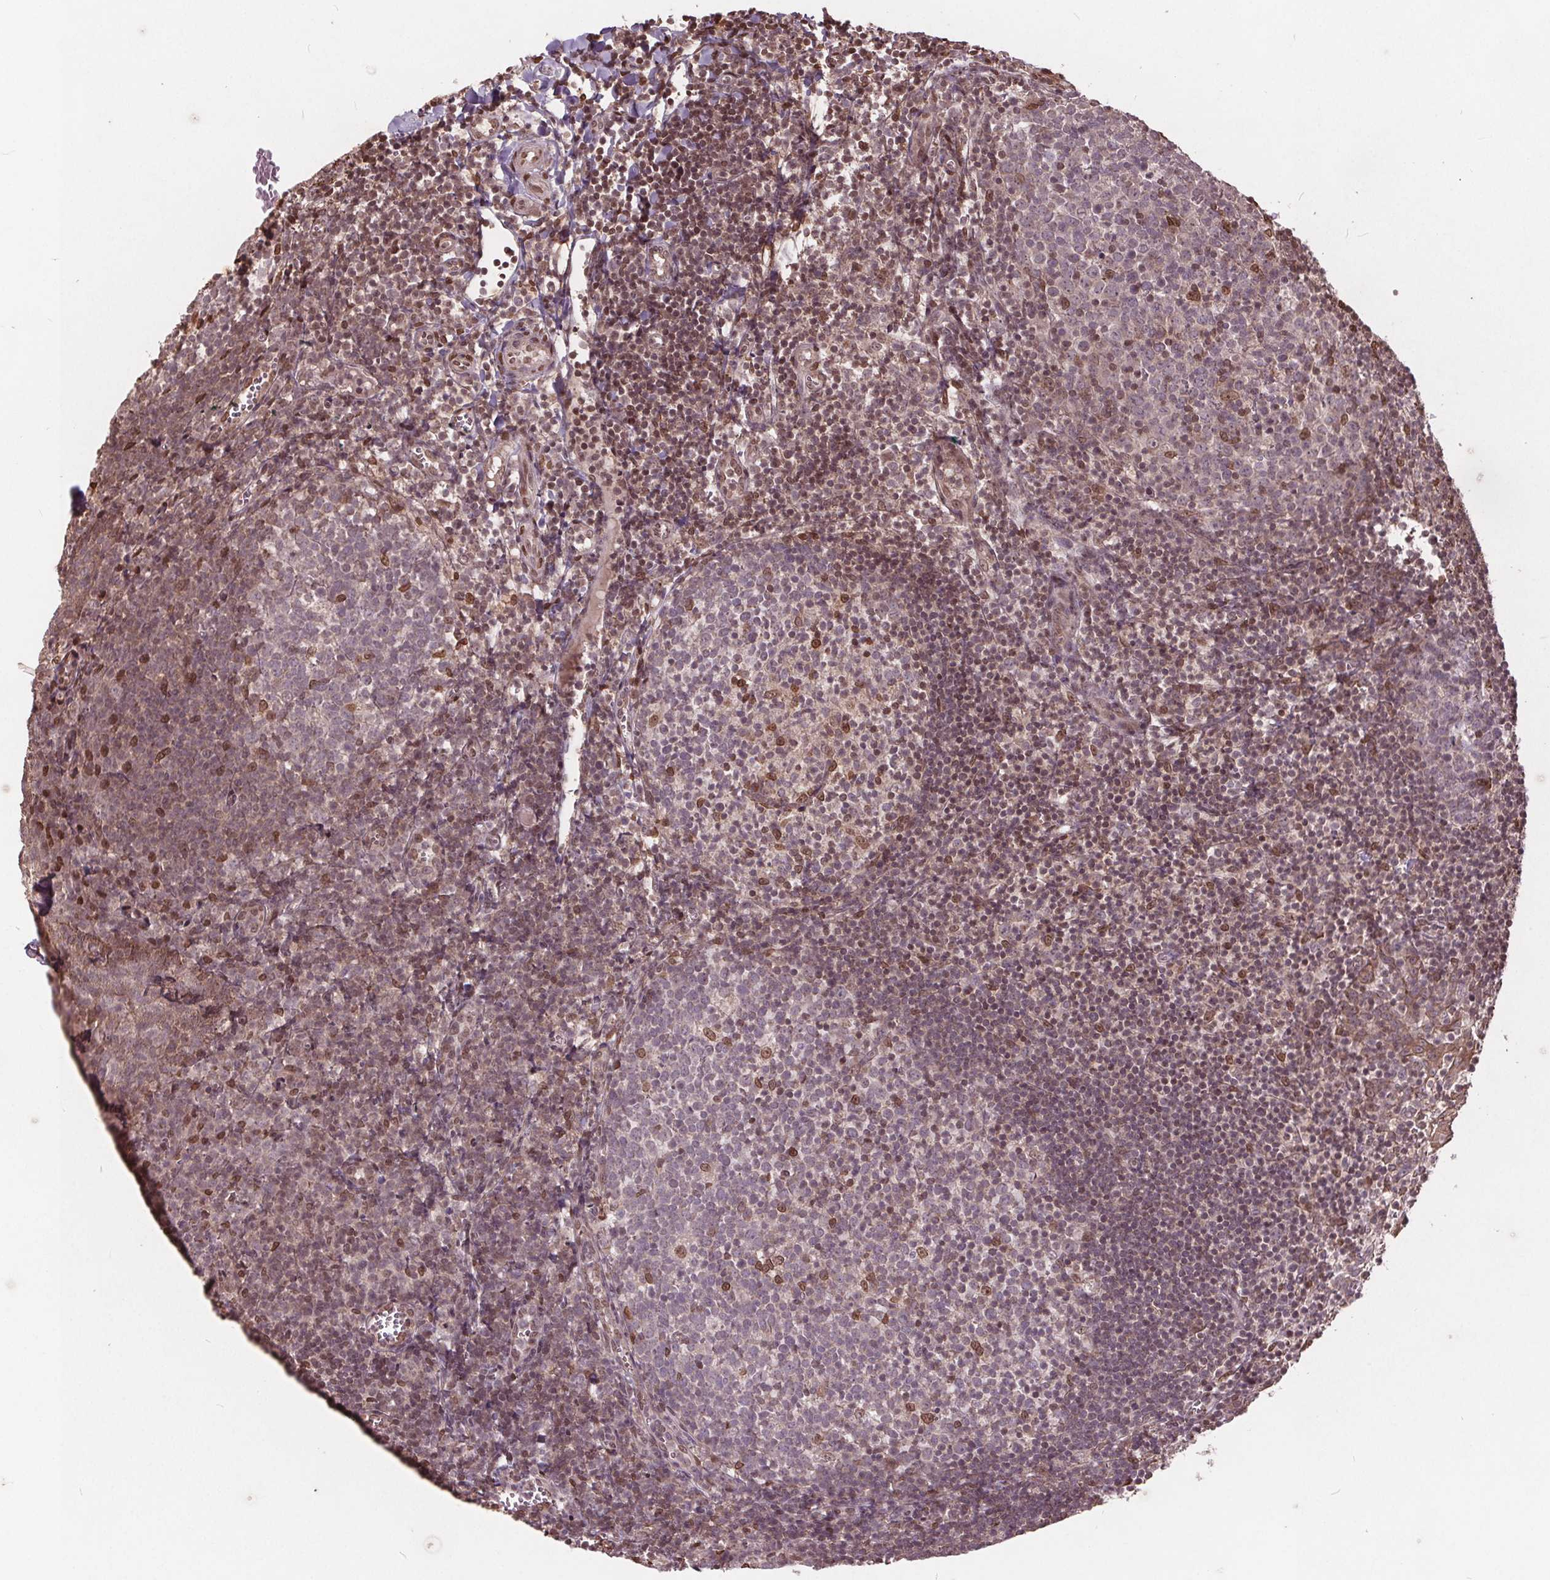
{"staining": {"intensity": "moderate", "quantity": "<25%", "location": "nuclear"}, "tissue": "lymph node", "cell_type": "Germinal center cells", "image_type": "normal", "snomed": [{"axis": "morphology", "description": "Normal tissue, NOS"}, {"axis": "topography", "description": "Lymph node"}], "caption": "Brown immunohistochemical staining in normal lymph node exhibits moderate nuclear staining in approximately <25% of germinal center cells.", "gene": "HIF1AN", "patient": {"sex": "female", "age": 21}}